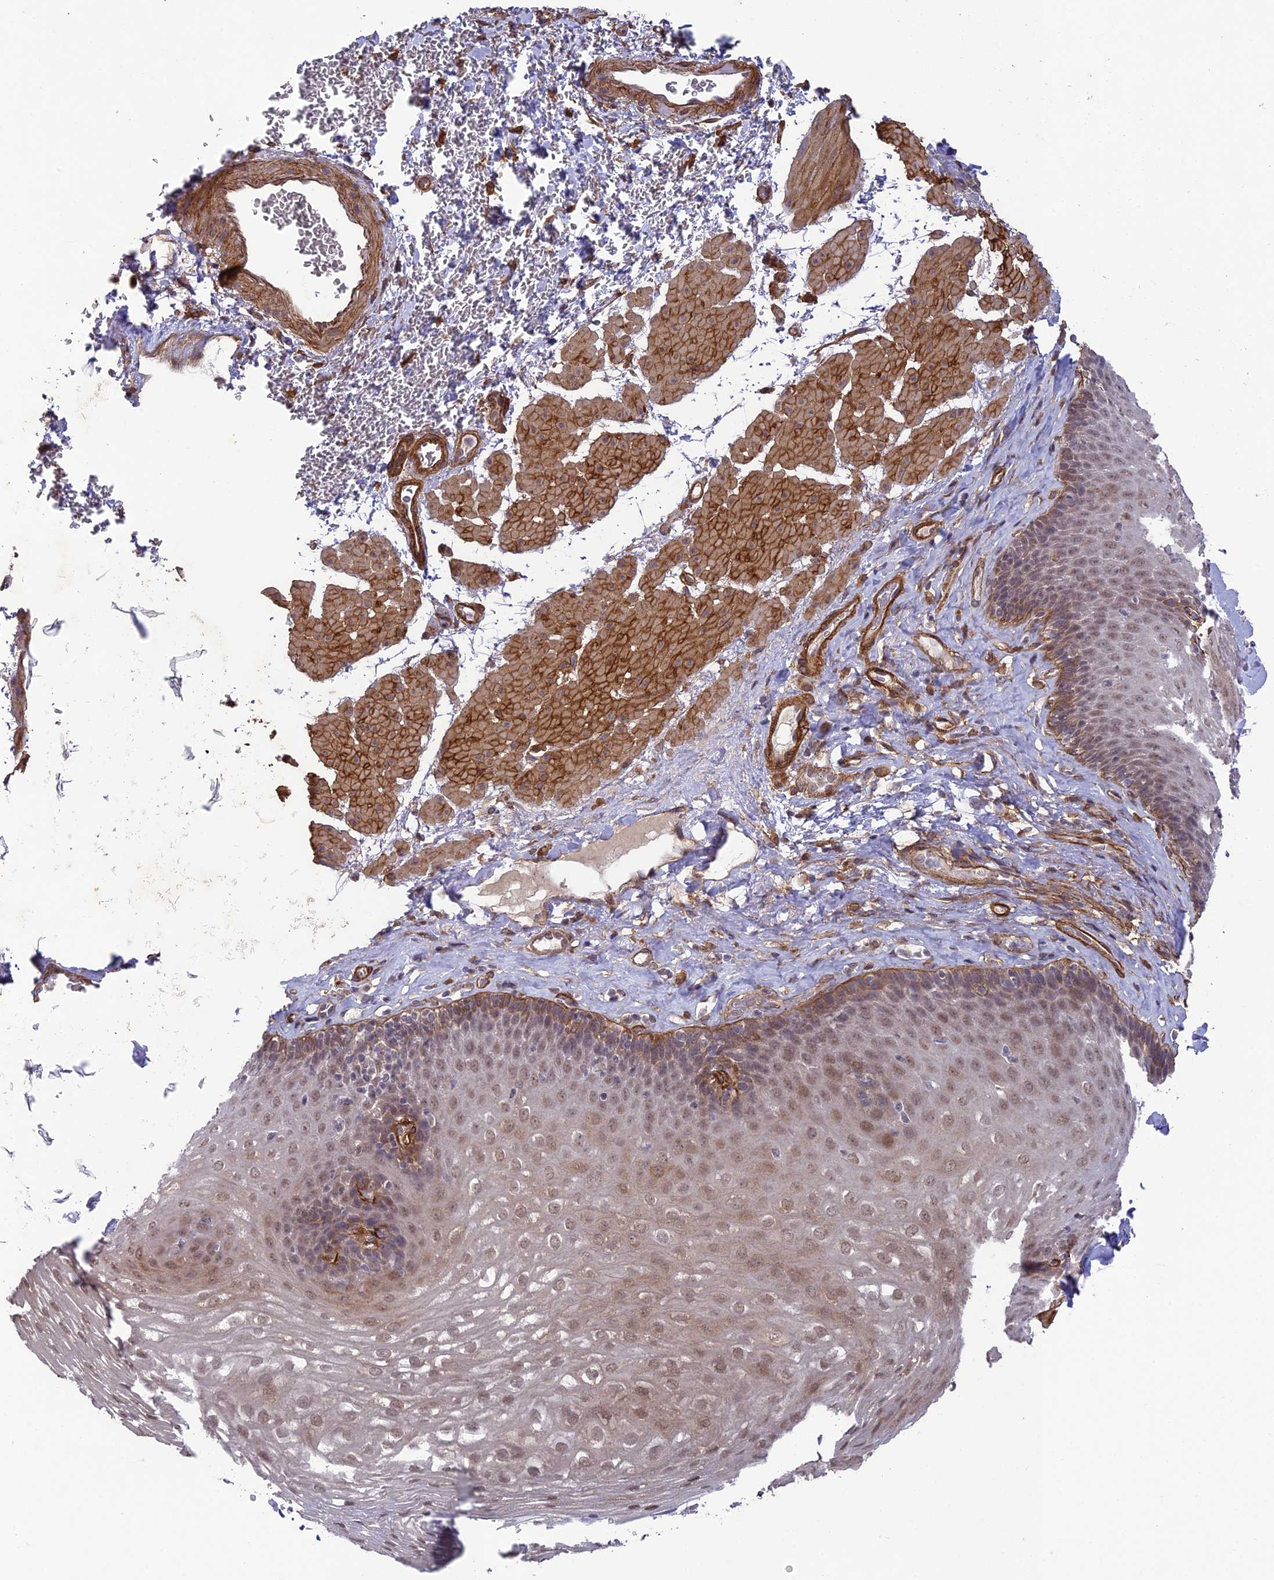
{"staining": {"intensity": "moderate", "quantity": "25%-75%", "location": "cytoplasmic/membranous,nuclear"}, "tissue": "esophagus", "cell_type": "Squamous epithelial cells", "image_type": "normal", "snomed": [{"axis": "morphology", "description": "Normal tissue, NOS"}, {"axis": "topography", "description": "Esophagus"}], "caption": "Moderate cytoplasmic/membranous,nuclear staining is seen in about 25%-75% of squamous epithelial cells in normal esophagus.", "gene": "TNS1", "patient": {"sex": "female", "age": 66}}